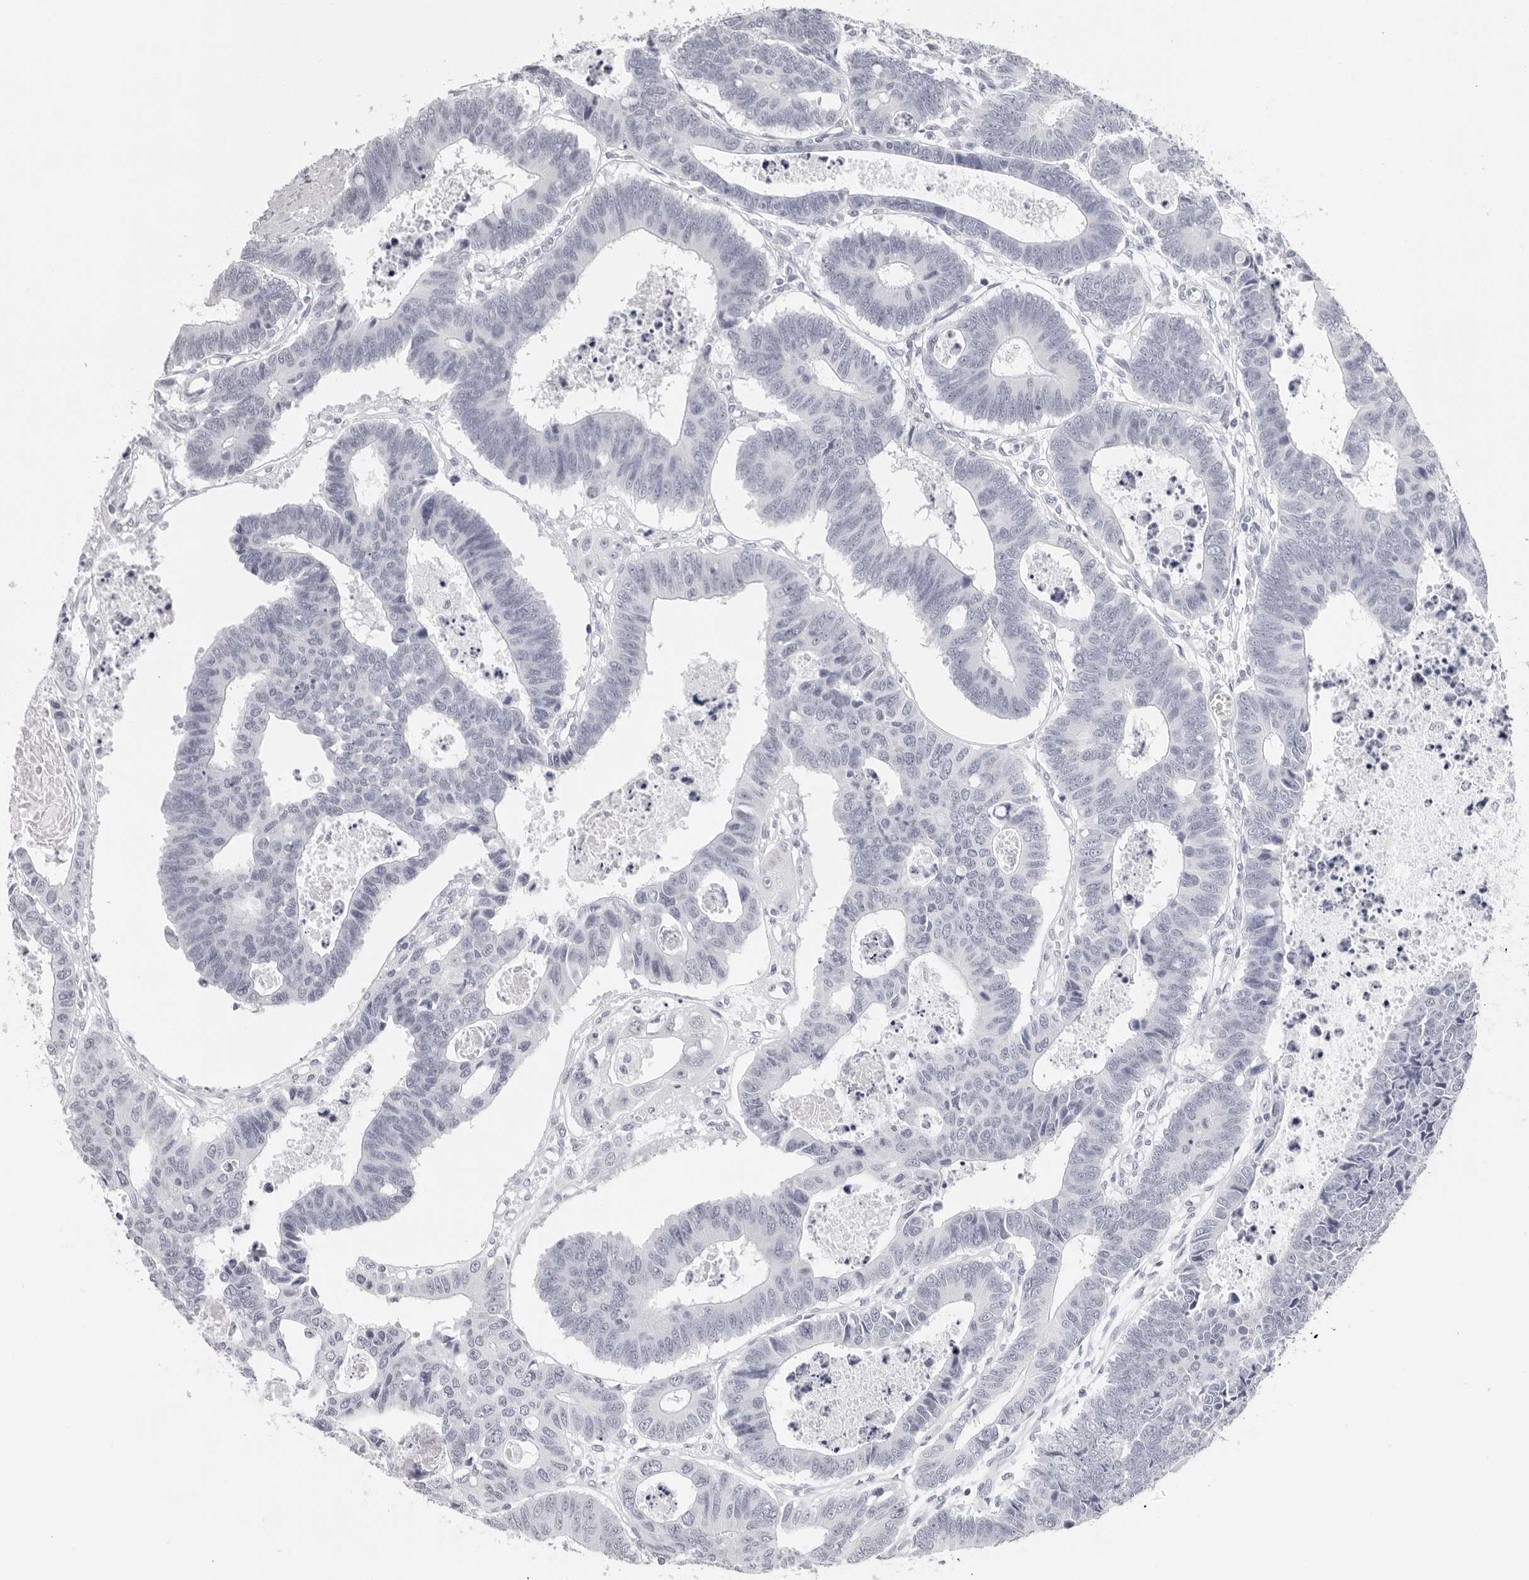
{"staining": {"intensity": "negative", "quantity": "none", "location": "none"}, "tissue": "colorectal cancer", "cell_type": "Tumor cells", "image_type": "cancer", "snomed": [{"axis": "morphology", "description": "Adenocarcinoma, NOS"}, {"axis": "topography", "description": "Rectum"}], "caption": "Immunohistochemical staining of human adenocarcinoma (colorectal) reveals no significant positivity in tumor cells.", "gene": "CST5", "patient": {"sex": "male", "age": 84}}